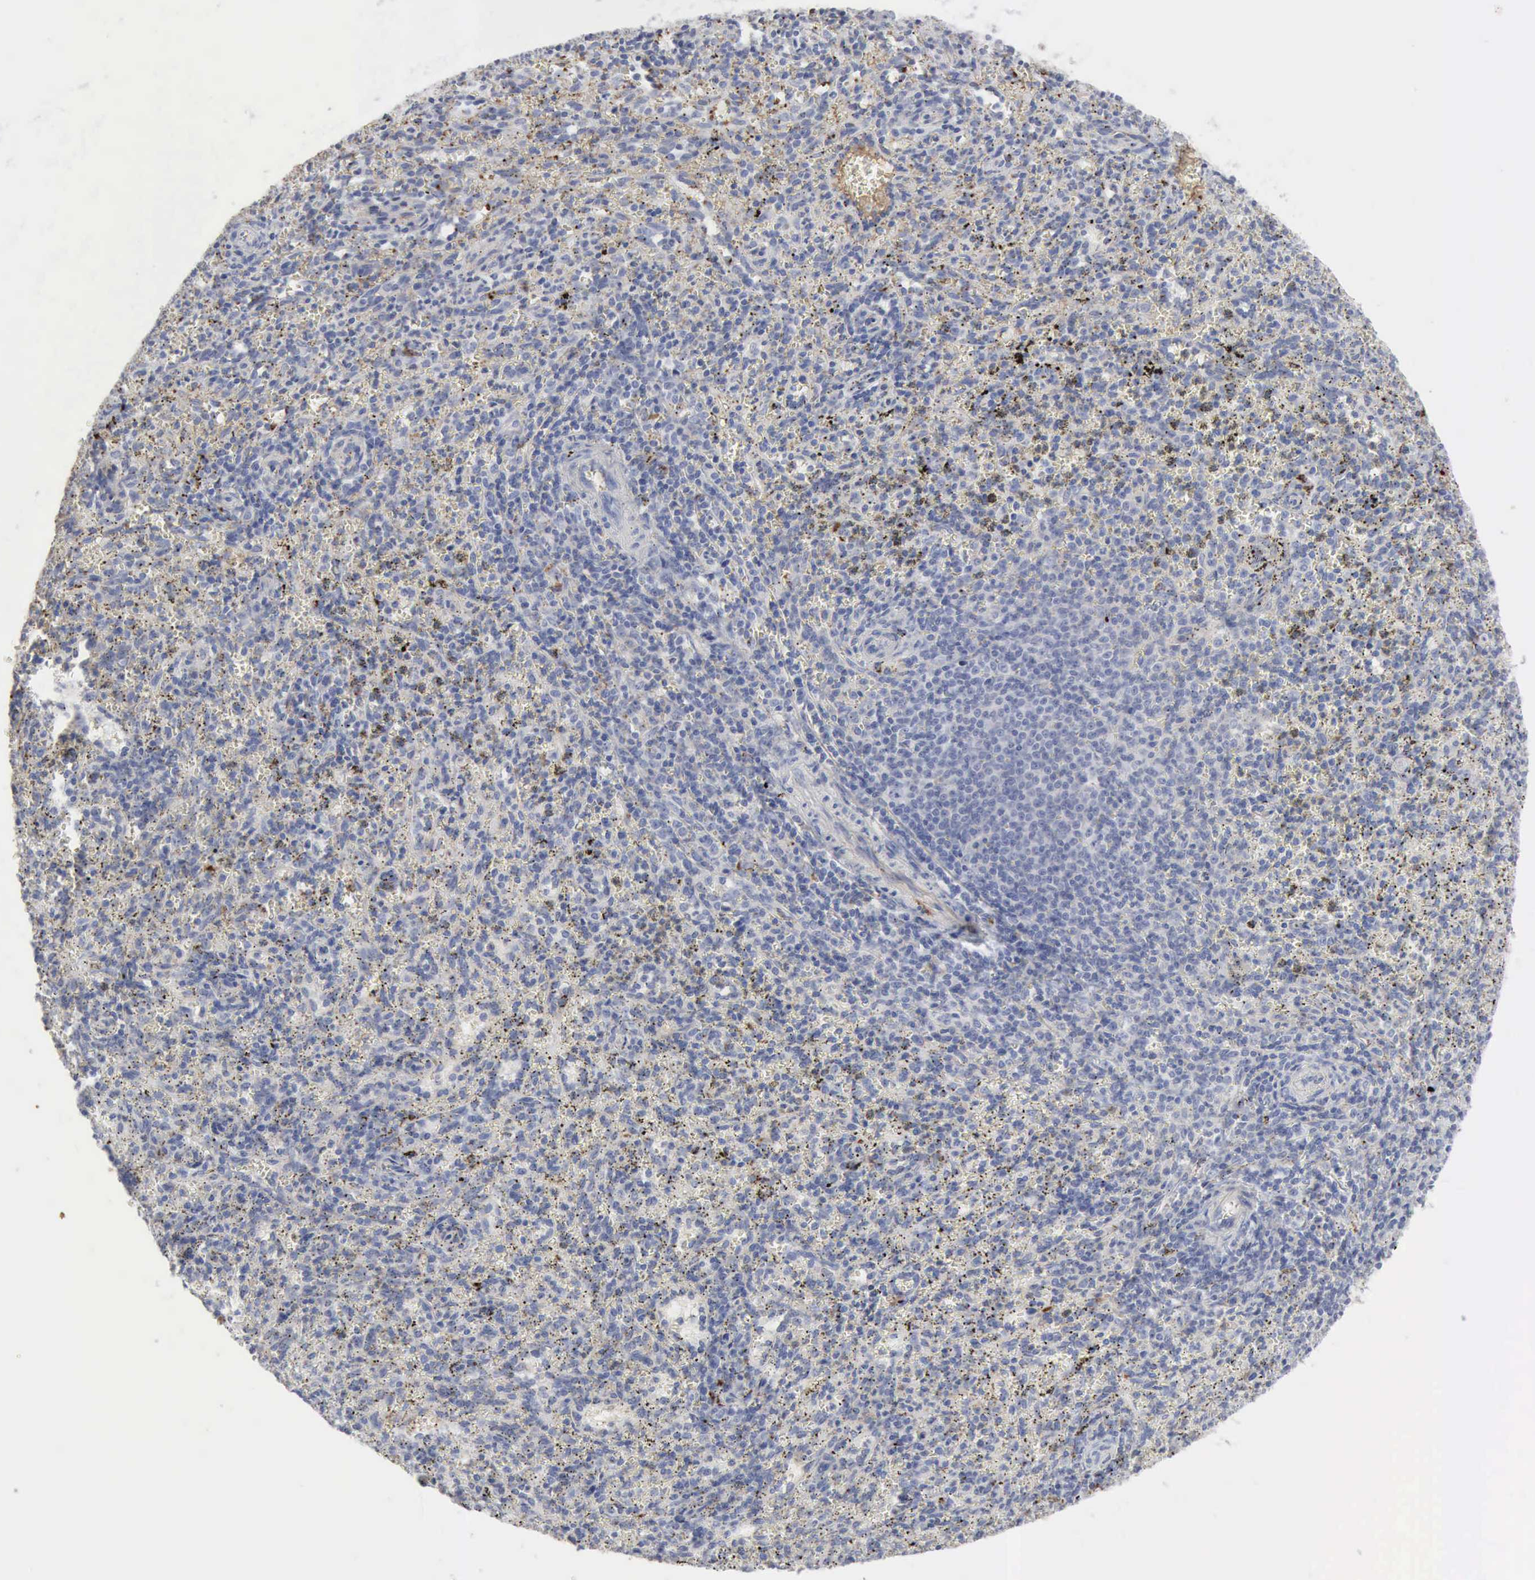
{"staining": {"intensity": "negative", "quantity": "none", "location": "none"}, "tissue": "spleen", "cell_type": "Cells in red pulp", "image_type": "normal", "snomed": [{"axis": "morphology", "description": "Normal tissue, NOS"}, {"axis": "topography", "description": "Spleen"}], "caption": "This histopathology image is of unremarkable spleen stained with immunohistochemistry to label a protein in brown with the nuclei are counter-stained blue. There is no expression in cells in red pulp.", "gene": "C4BPA", "patient": {"sex": "female", "age": 10}}